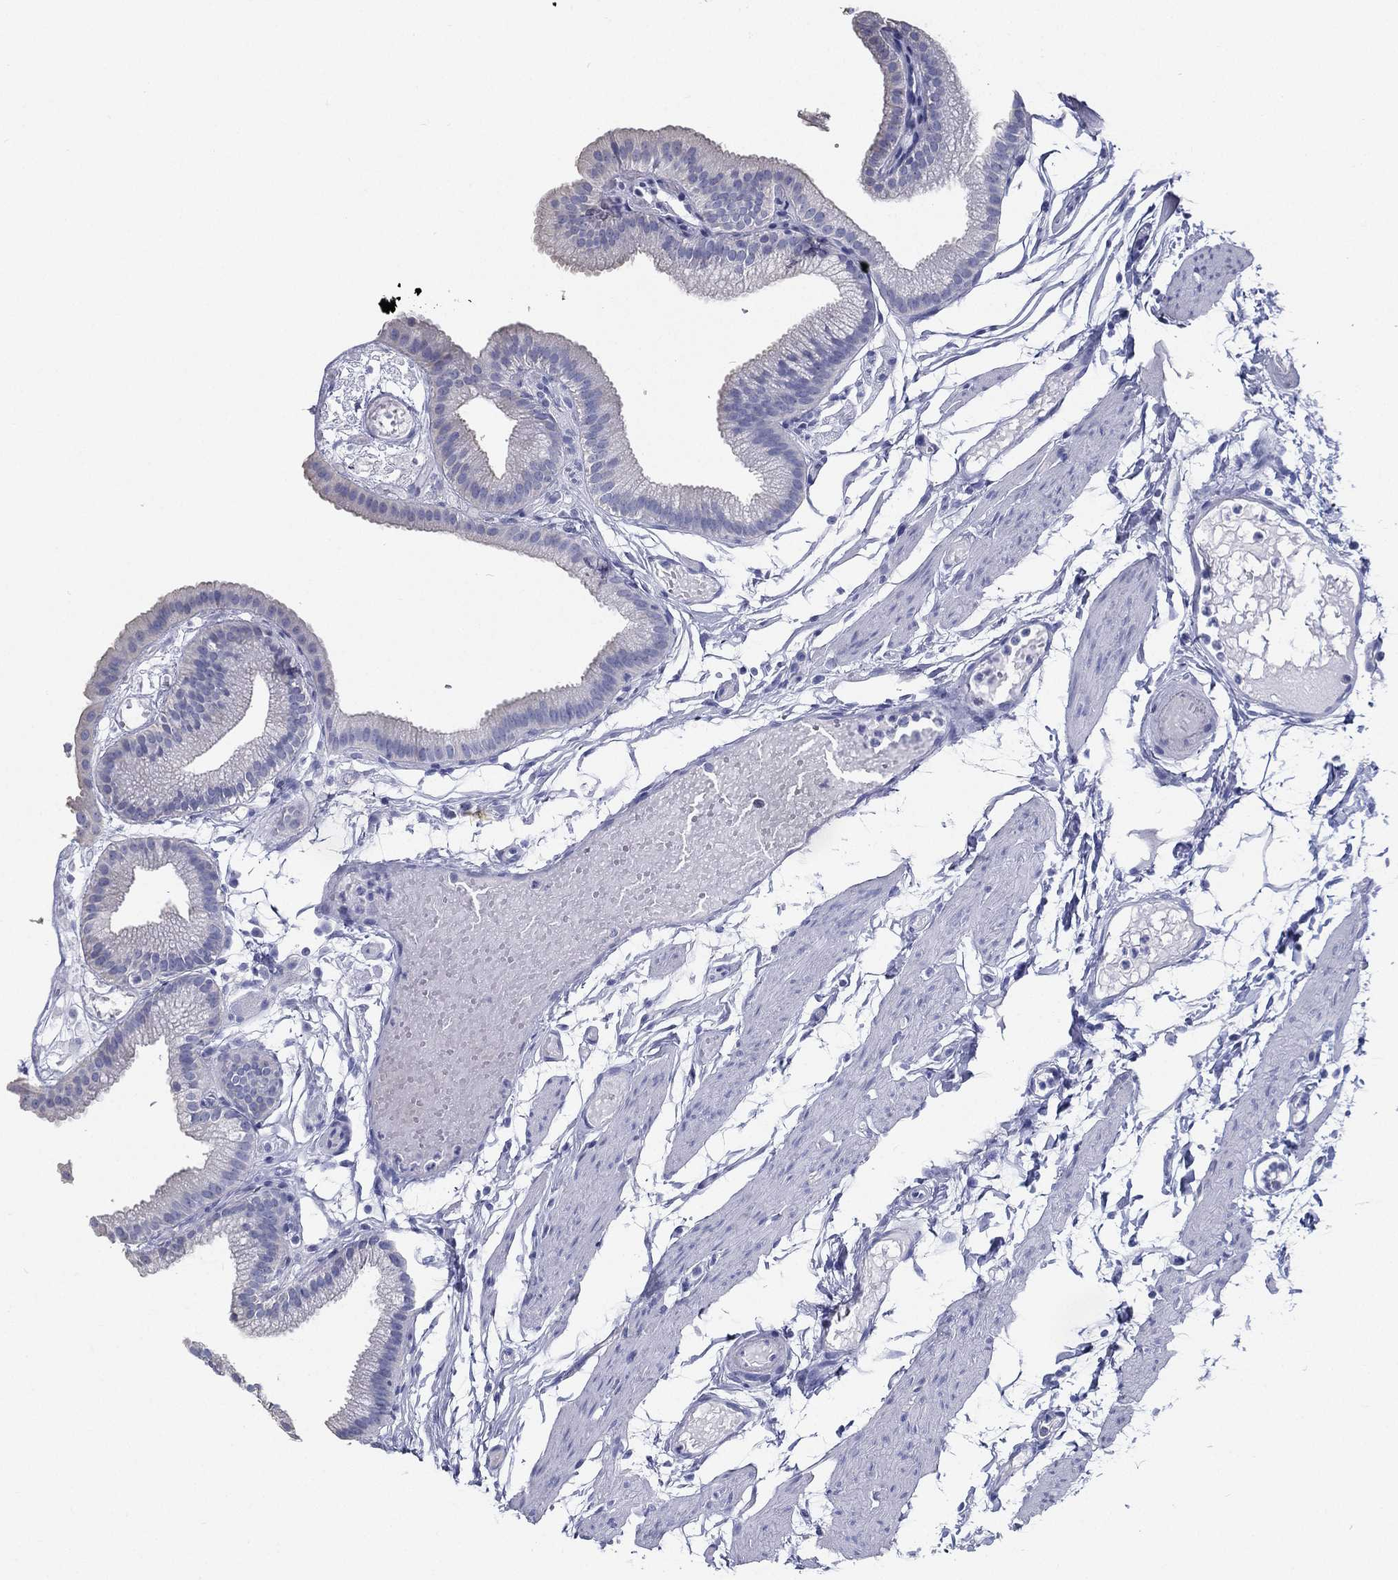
{"staining": {"intensity": "negative", "quantity": "none", "location": "none"}, "tissue": "gallbladder", "cell_type": "Glandular cells", "image_type": "normal", "snomed": [{"axis": "morphology", "description": "Normal tissue, NOS"}, {"axis": "topography", "description": "Gallbladder"}], "caption": "This is an IHC photomicrograph of unremarkable gallbladder. There is no expression in glandular cells.", "gene": "RSPH4A", "patient": {"sex": "female", "age": 45}}